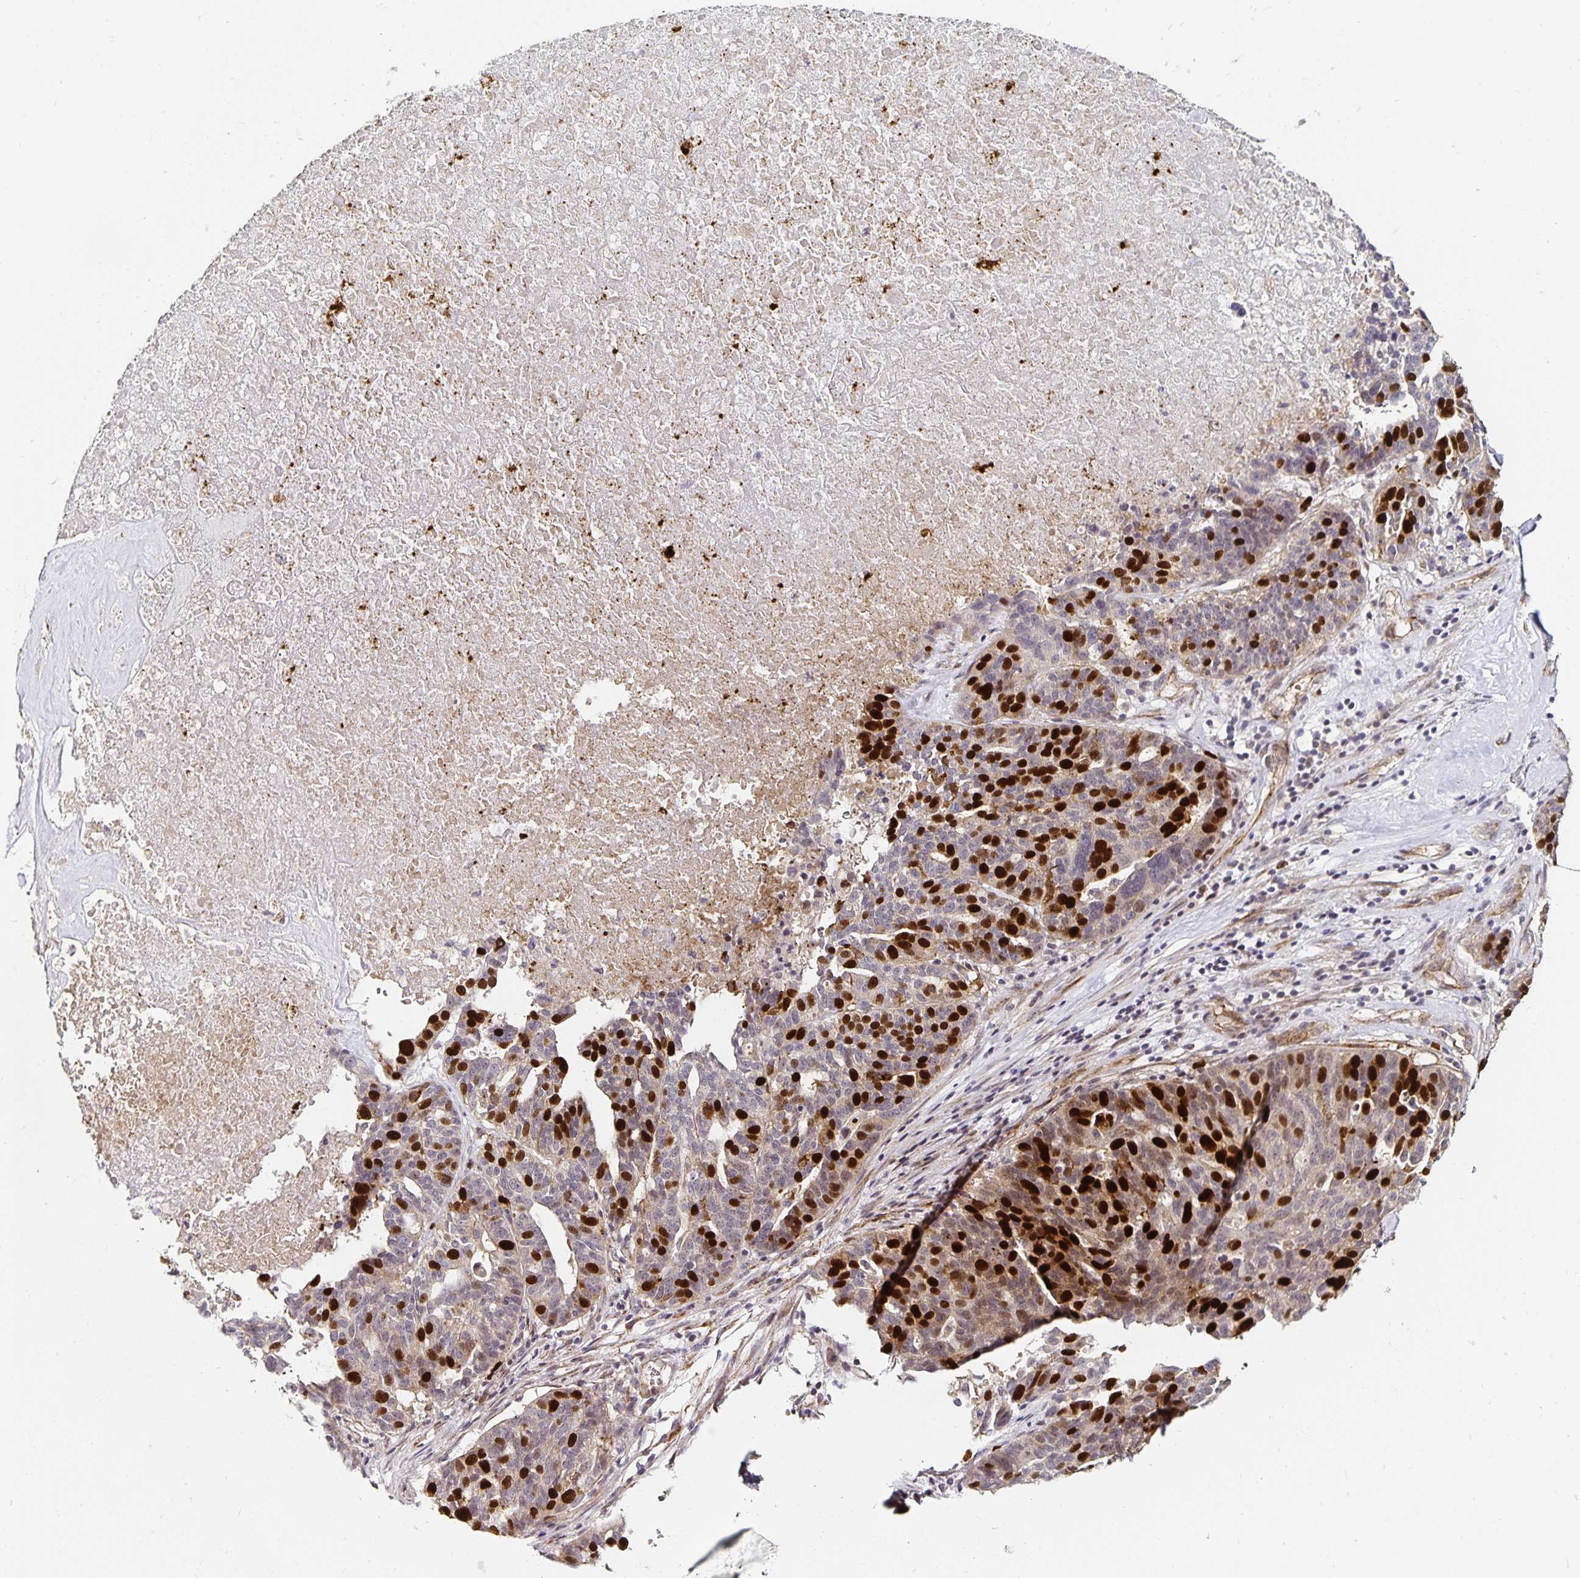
{"staining": {"intensity": "strong", "quantity": "25%-75%", "location": "nuclear"}, "tissue": "ovarian cancer", "cell_type": "Tumor cells", "image_type": "cancer", "snomed": [{"axis": "morphology", "description": "Cystadenocarcinoma, serous, NOS"}, {"axis": "topography", "description": "Ovary"}], "caption": "Strong nuclear protein expression is appreciated in about 25%-75% of tumor cells in ovarian serous cystadenocarcinoma. (Brightfield microscopy of DAB IHC at high magnification).", "gene": "ANLN", "patient": {"sex": "female", "age": 59}}